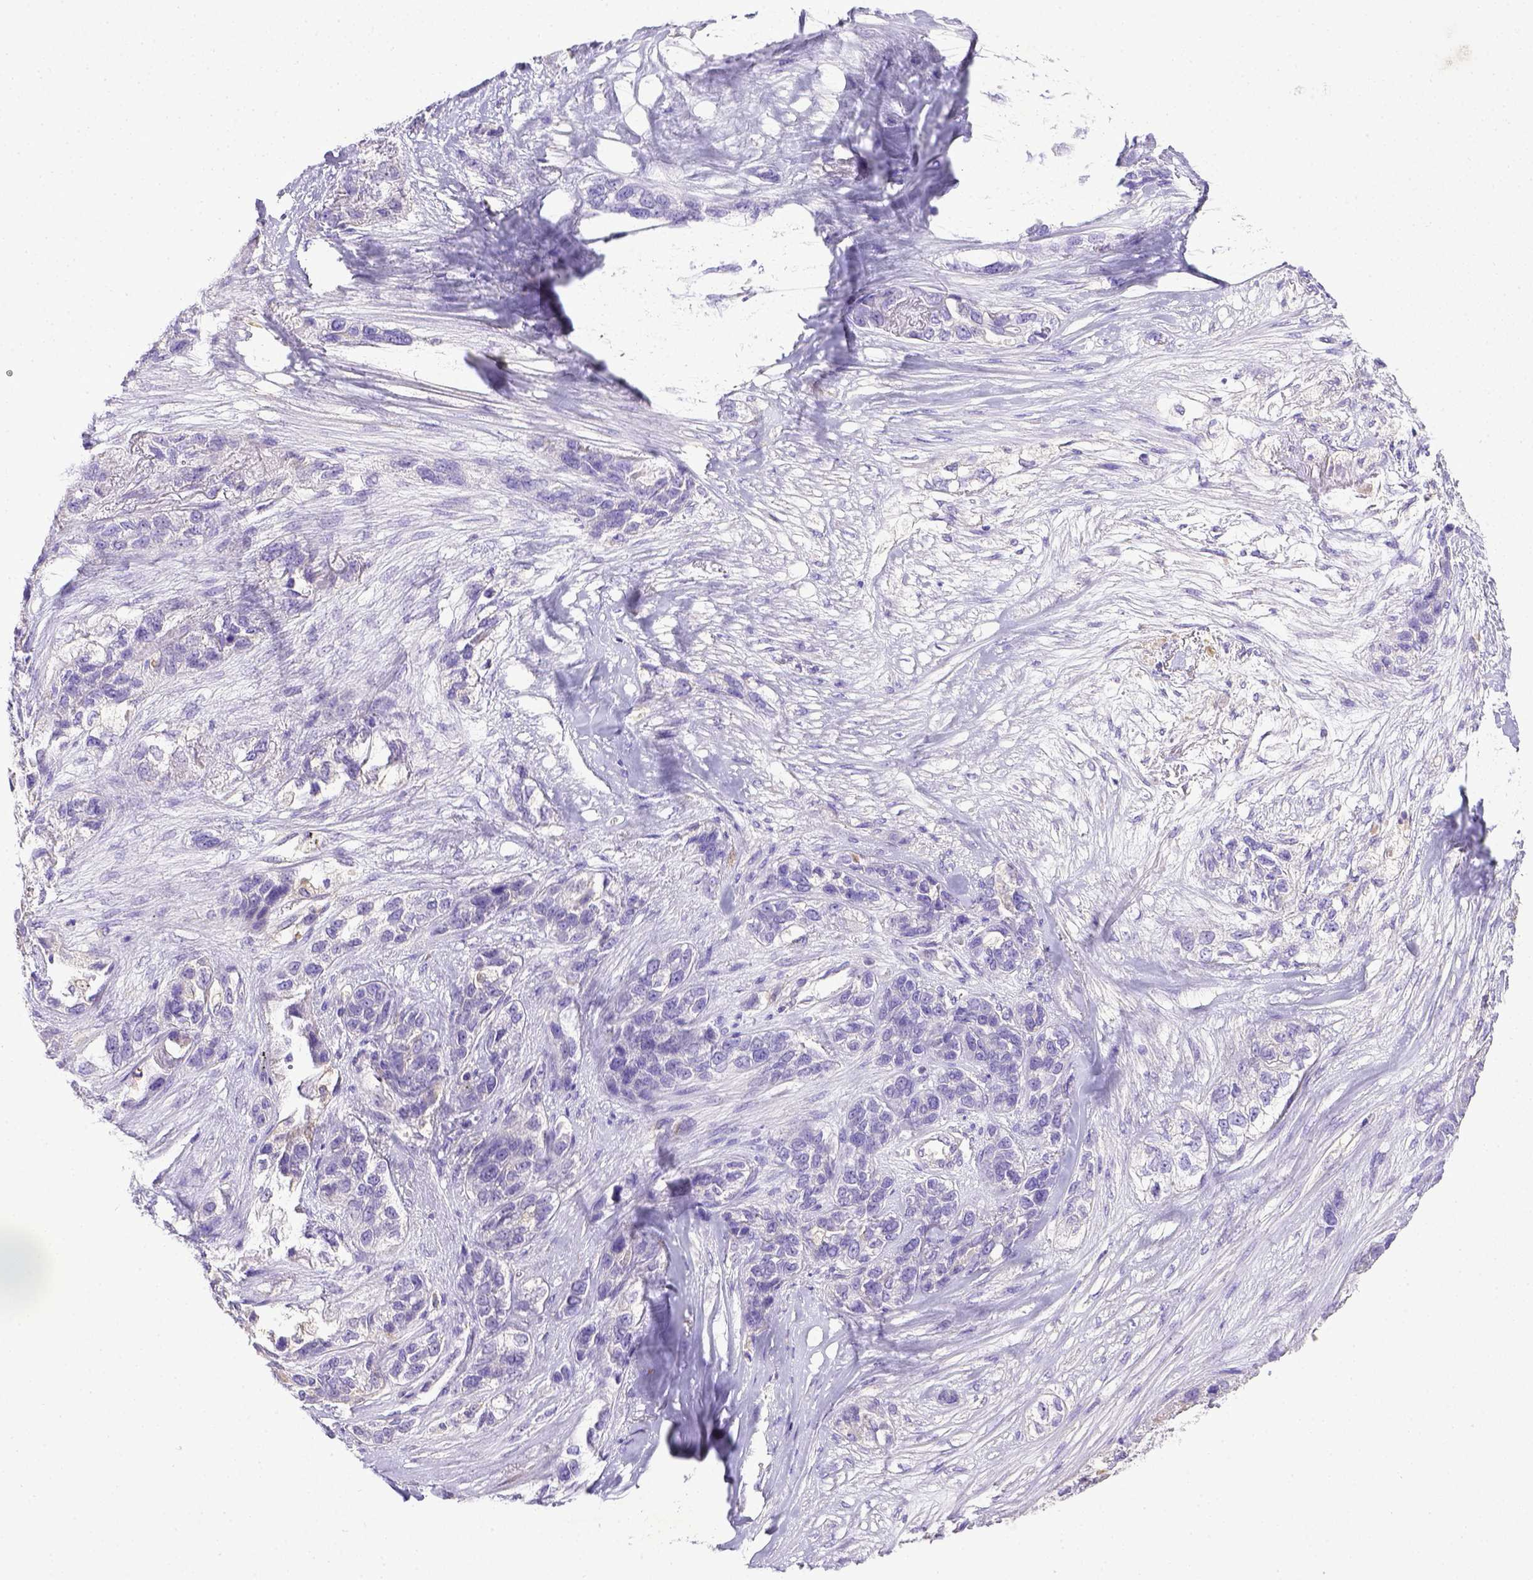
{"staining": {"intensity": "negative", "quantity": "none", "location": "none"}, "tissue": "lung cancer", "cell_type": "Tumor cells", "image_type": "cancer", "snomed": [{"axis": "morphology", "description": "Squamous cell carcinoma, NOS"}, {"axis": "topography", "description": "Lung"}], "caption": "IHC of human lung cancer (squamous cell carcinoma) reveals no expression in tumor cells.", "gene": "CD40", "patient": {"sex": "female", "age": 70}}